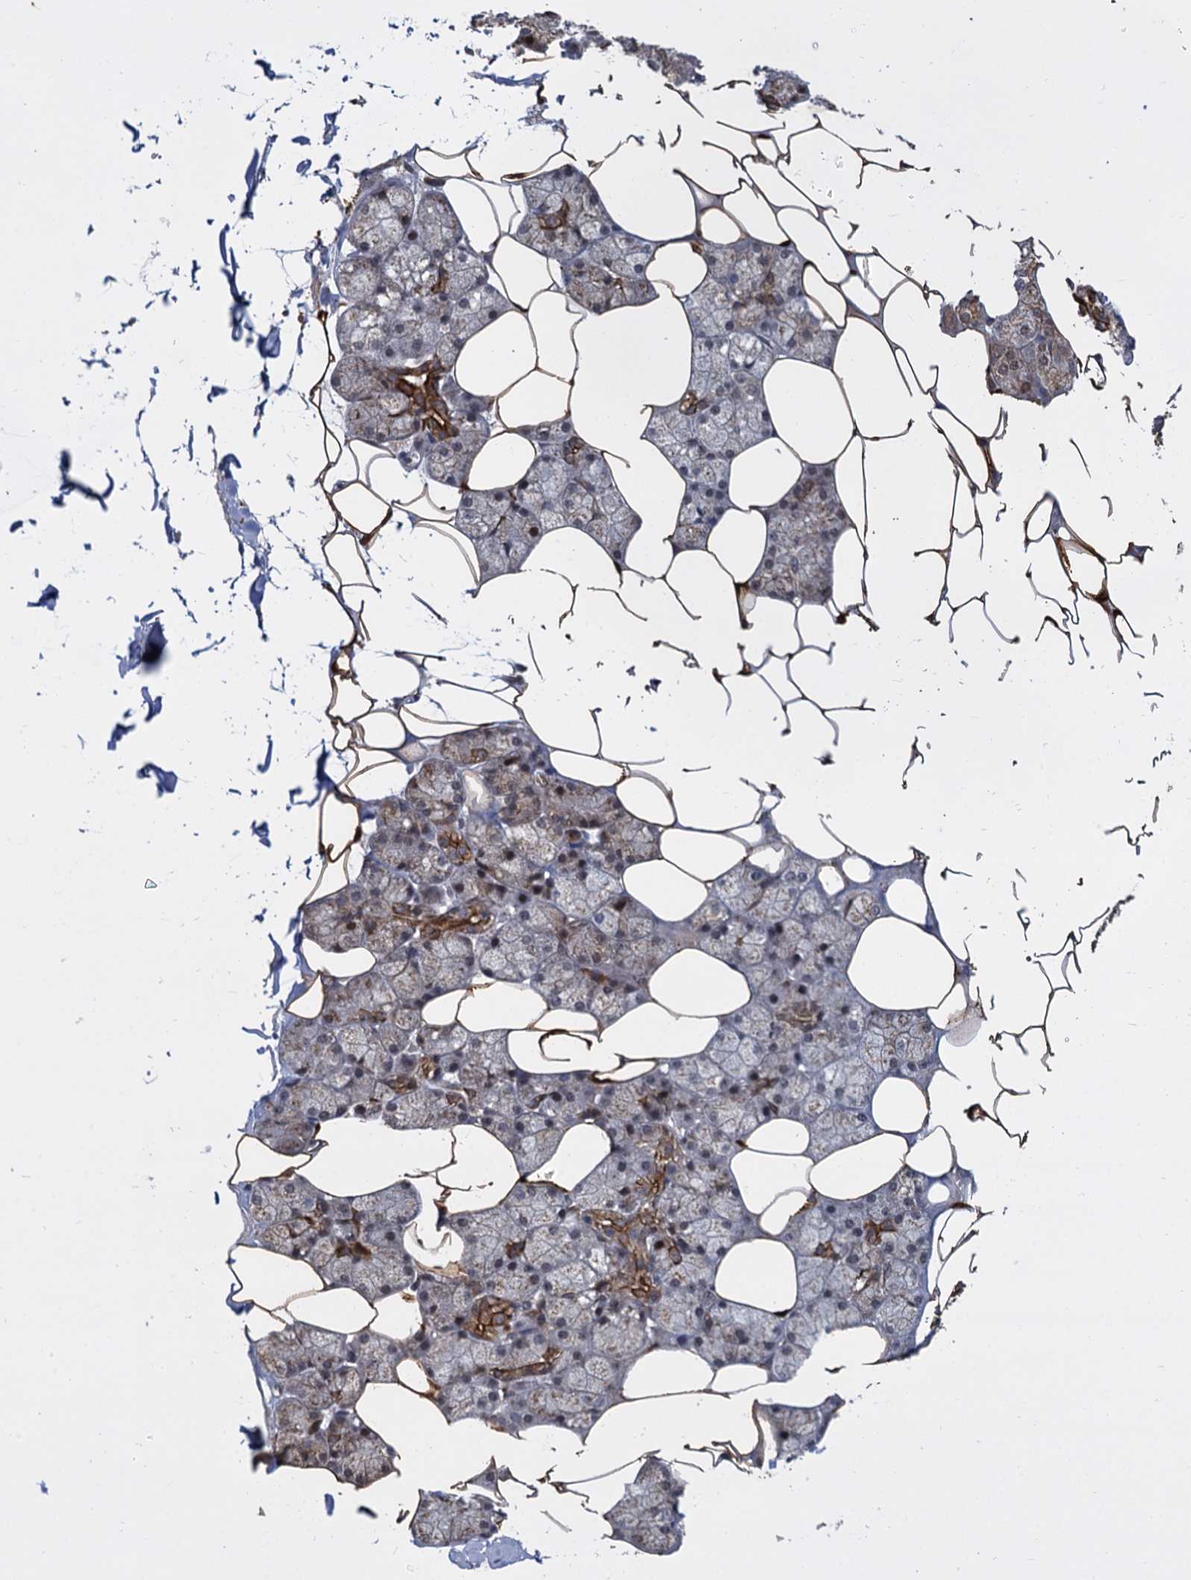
{"staining": {"intensity": "moderate", "quantity": "25%-75%", "location": "cytoplasmic/membranous,nuclear"}, "tissue": "salivary gland", "cell_type": "Glandular cells", "image_type": "normal", "snomed": [{"axis": "morphology", "description": "Normal tissue, NOS"}, {"axis": "topography", "description": "Salivary gland"}], "caption": "The image reveals immunohistochemical staining of unremarkable salivary gland. There is moderate cytoplasmic/membranous,nuclear staining is appreciated in about 25%-75% of glandular cells.", "gene": "GAL3ST4", "patient": {"sex": "male", "age": 62}}